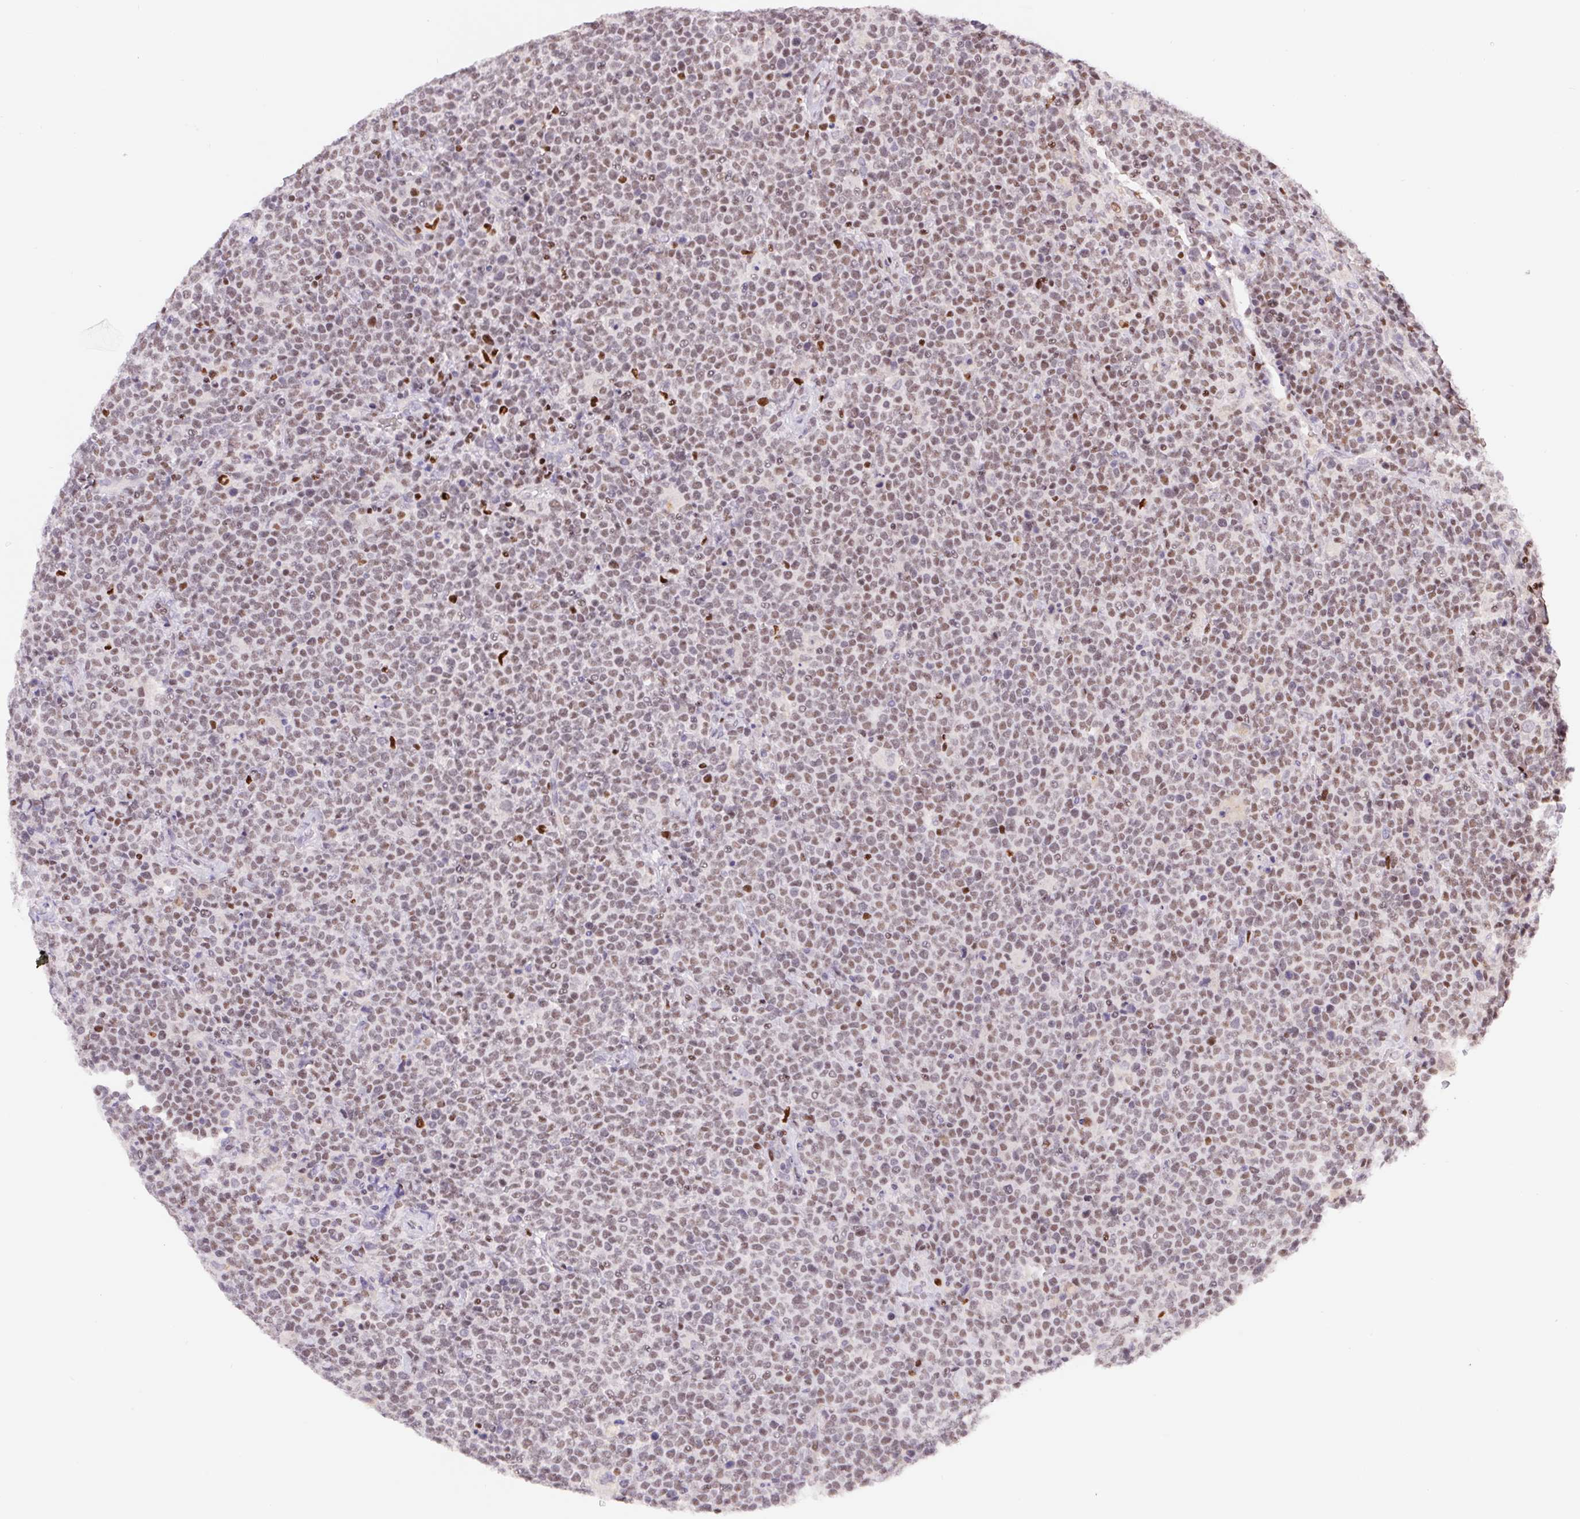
{"staining": {"intensity": "moderate", "quantity": ">75%", "location": "nuclear"}, "tissue": "lymphoma", "cell_type": "Tumor cells", "image_type": "cancer", "snomed": [{"axis": "morphology", "description": "Malignant lymphoma, non-Hodgkin's type, High grade"}, {"axis": "topography", "description": "Lymph node"}], "caption": "An image of human malignant lymphoma, non-Hodgkin's type (high-grade) stained for a protein exhibits moderate nuclear brown staining in tumor cells.", "gene": "TRERF1", "patient": {"sex": "male", "age": 61}}